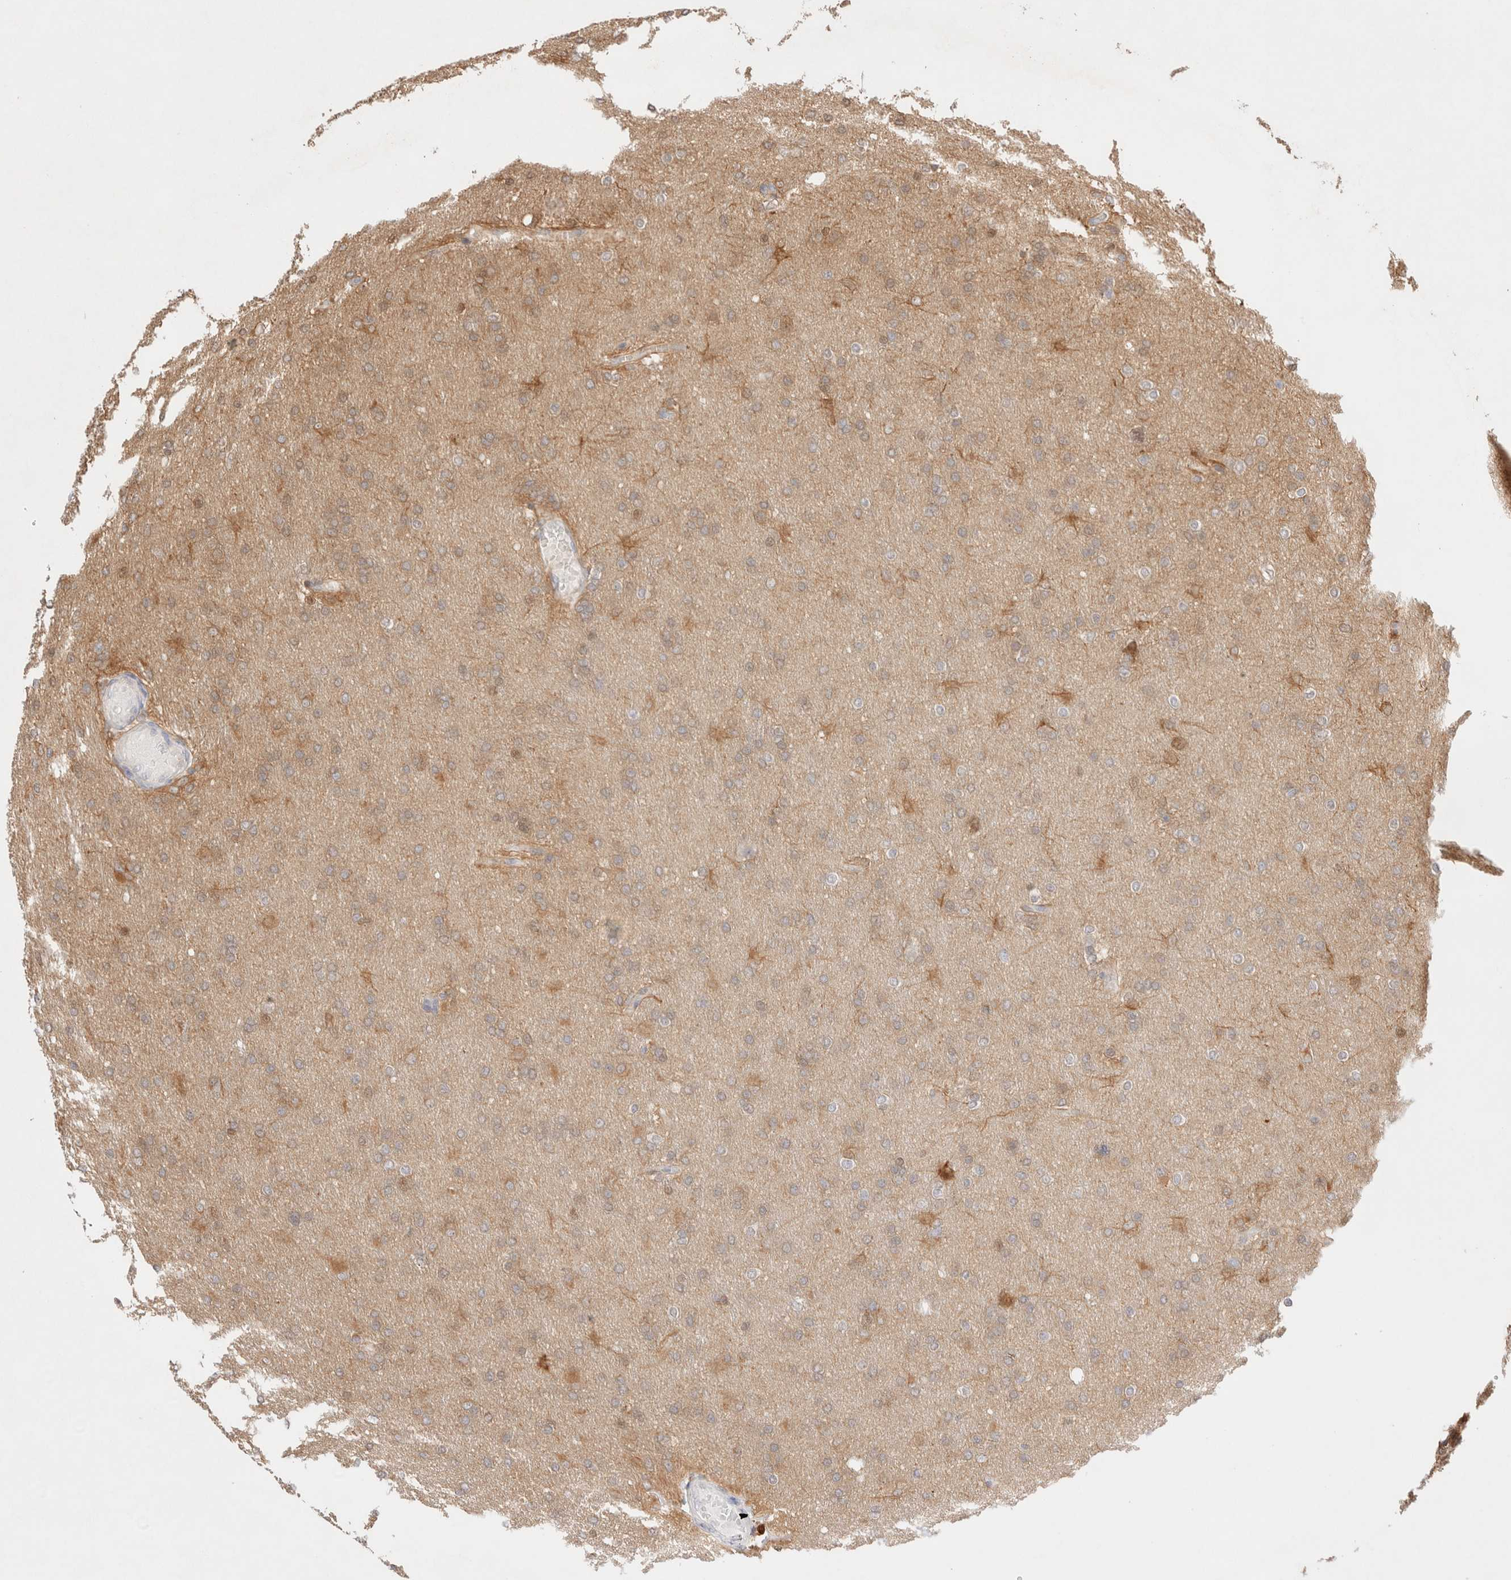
{"staining": {"intensity": "weak", "quantity": "25%-75%", "location": "cytoplasmic/membranous"}, "tissue": "glioma", "cell_type": "Tumor cells", "image_type": "cancer", "snomed": [{"axis": "morphology", "description": "Glioma, malignant, High grade"}, {"axis": "topography", "description": "Cerebral cortex"}], "caption": "A brown stain labels weak cytoplasmic/membranous expression of a protein in malignant glioma (high-grade) tumor cells.", "gene": "STARD10", "patient": {"sex": "female", "age": 36}}